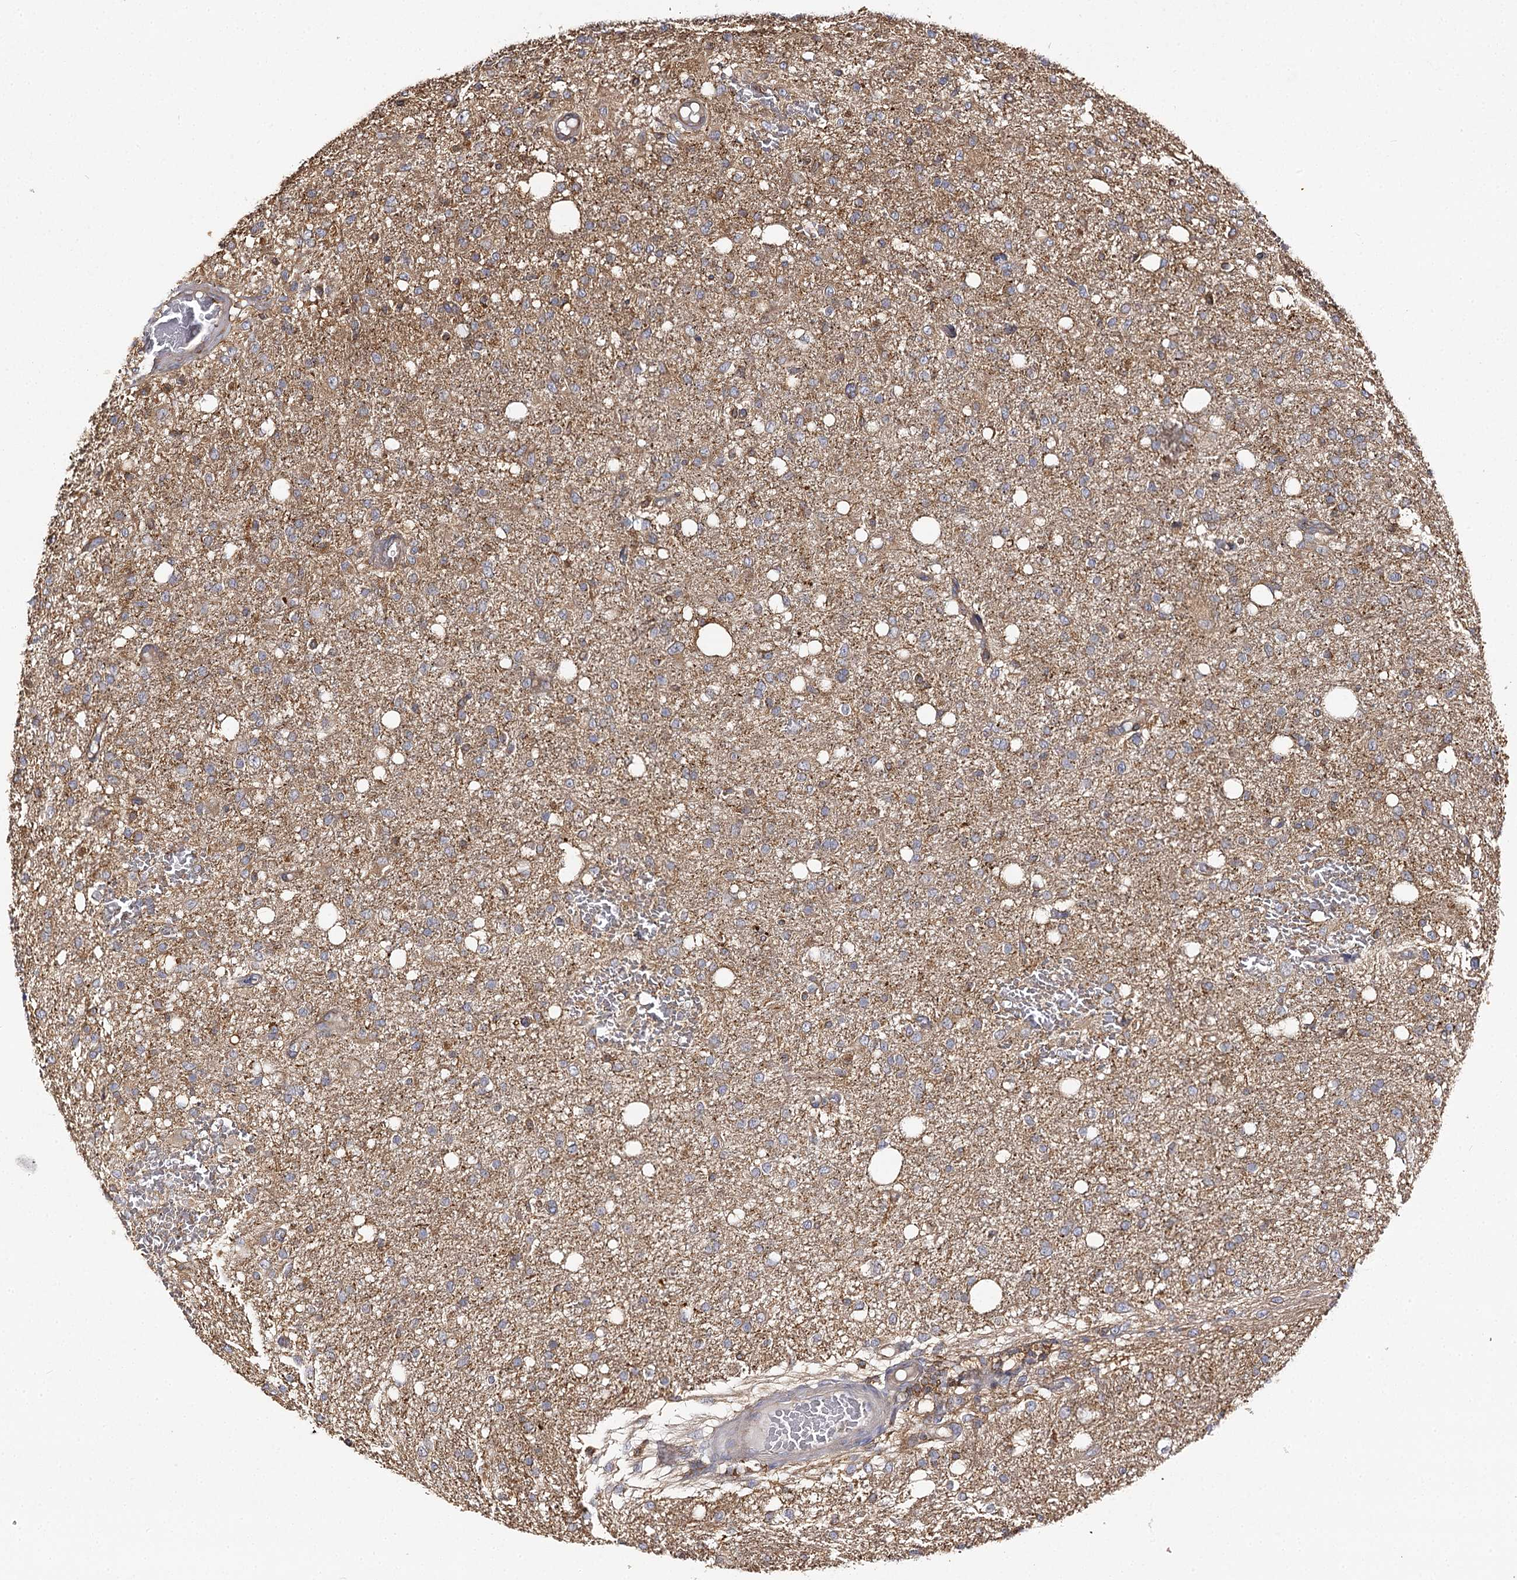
{"staining": {"intensity": "weak", "quantity": "<25%", "location": "cytoplasmic/membranous"}, "tissue": "glioma", "cell_type": "Tumor cells", "image_type": "cancer", "snomed": [{"axis": "morphology", "description": "Glioma, malignant, High grade"}, {"axis": "topography", "description": "Brain"}], "caption": "An IHC image of malignant high-grade glioma is shown. There is no staining in tumor cells of malignant high-grade glioma. (Stains: DAB (3,3'-diaminobenzidine) immunohistochemistry (IHC) with hematoxylin counter stain, Microscopy: brightfield microscopy at high magnification).", "gene": "SEC24B", "patient": {"sex": "female", "age": 59}}